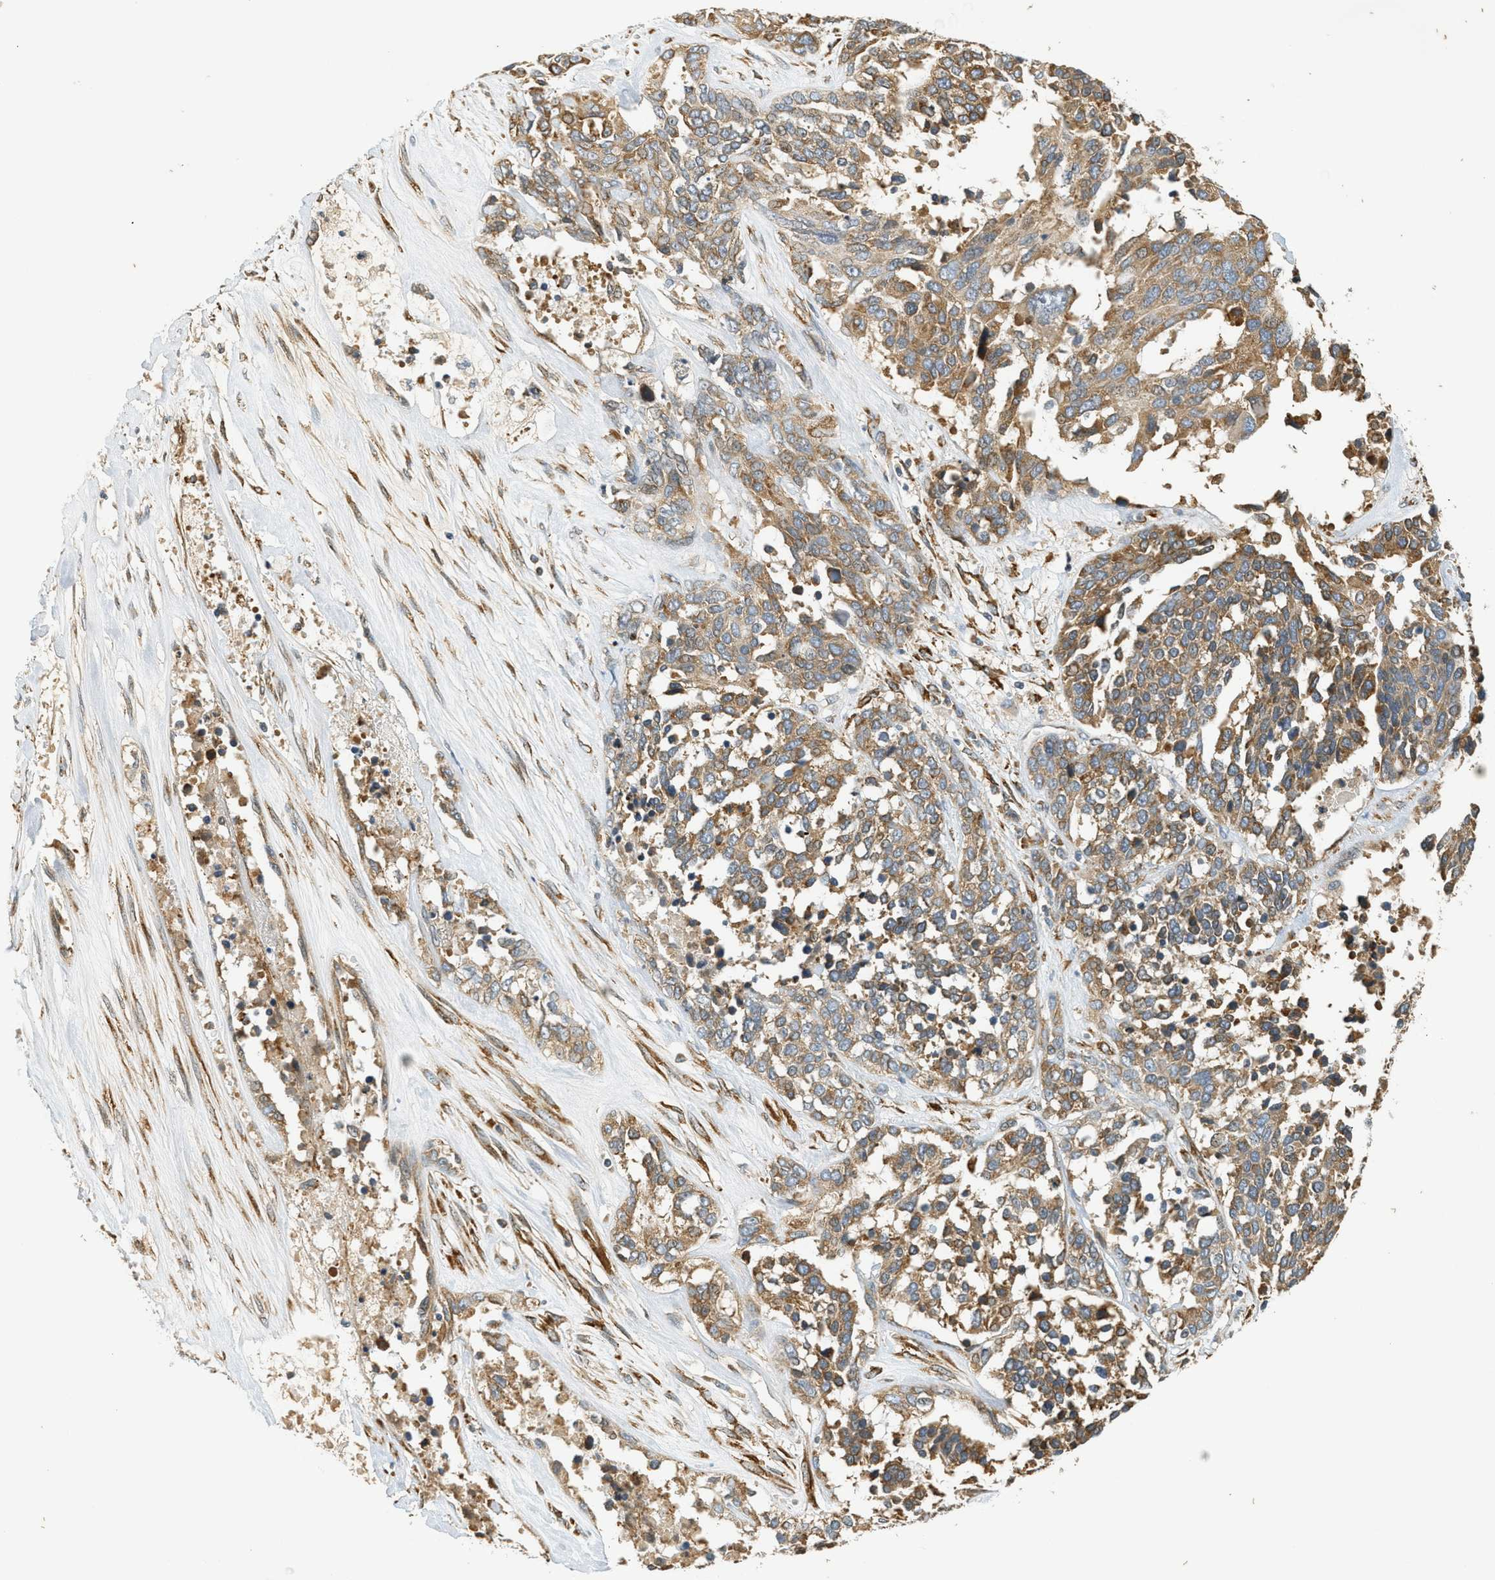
{"staining": {"intensity": "moderate", "quantity": ">75%", "location": "cytoplasmic/membranous"}, "tissue": "ovarian cancer", "cell_type": "Tumor cells", "image_type": "cancer", "snomed": [{"axis": "morphology", "description": "Cystadenocarcinoma, serous, NOS"}, {"axis": "topography", "description": "Ovary"}], "caption": "An image showing moderate cytoplasmic/membranous expression in about >75% of tumor cells in ovarian serous cystadenocarcinoma, as visualized by brown immunohistochemical staining.", "gene": "PDK1", "patient": {"sex": "female", "age": 44}}